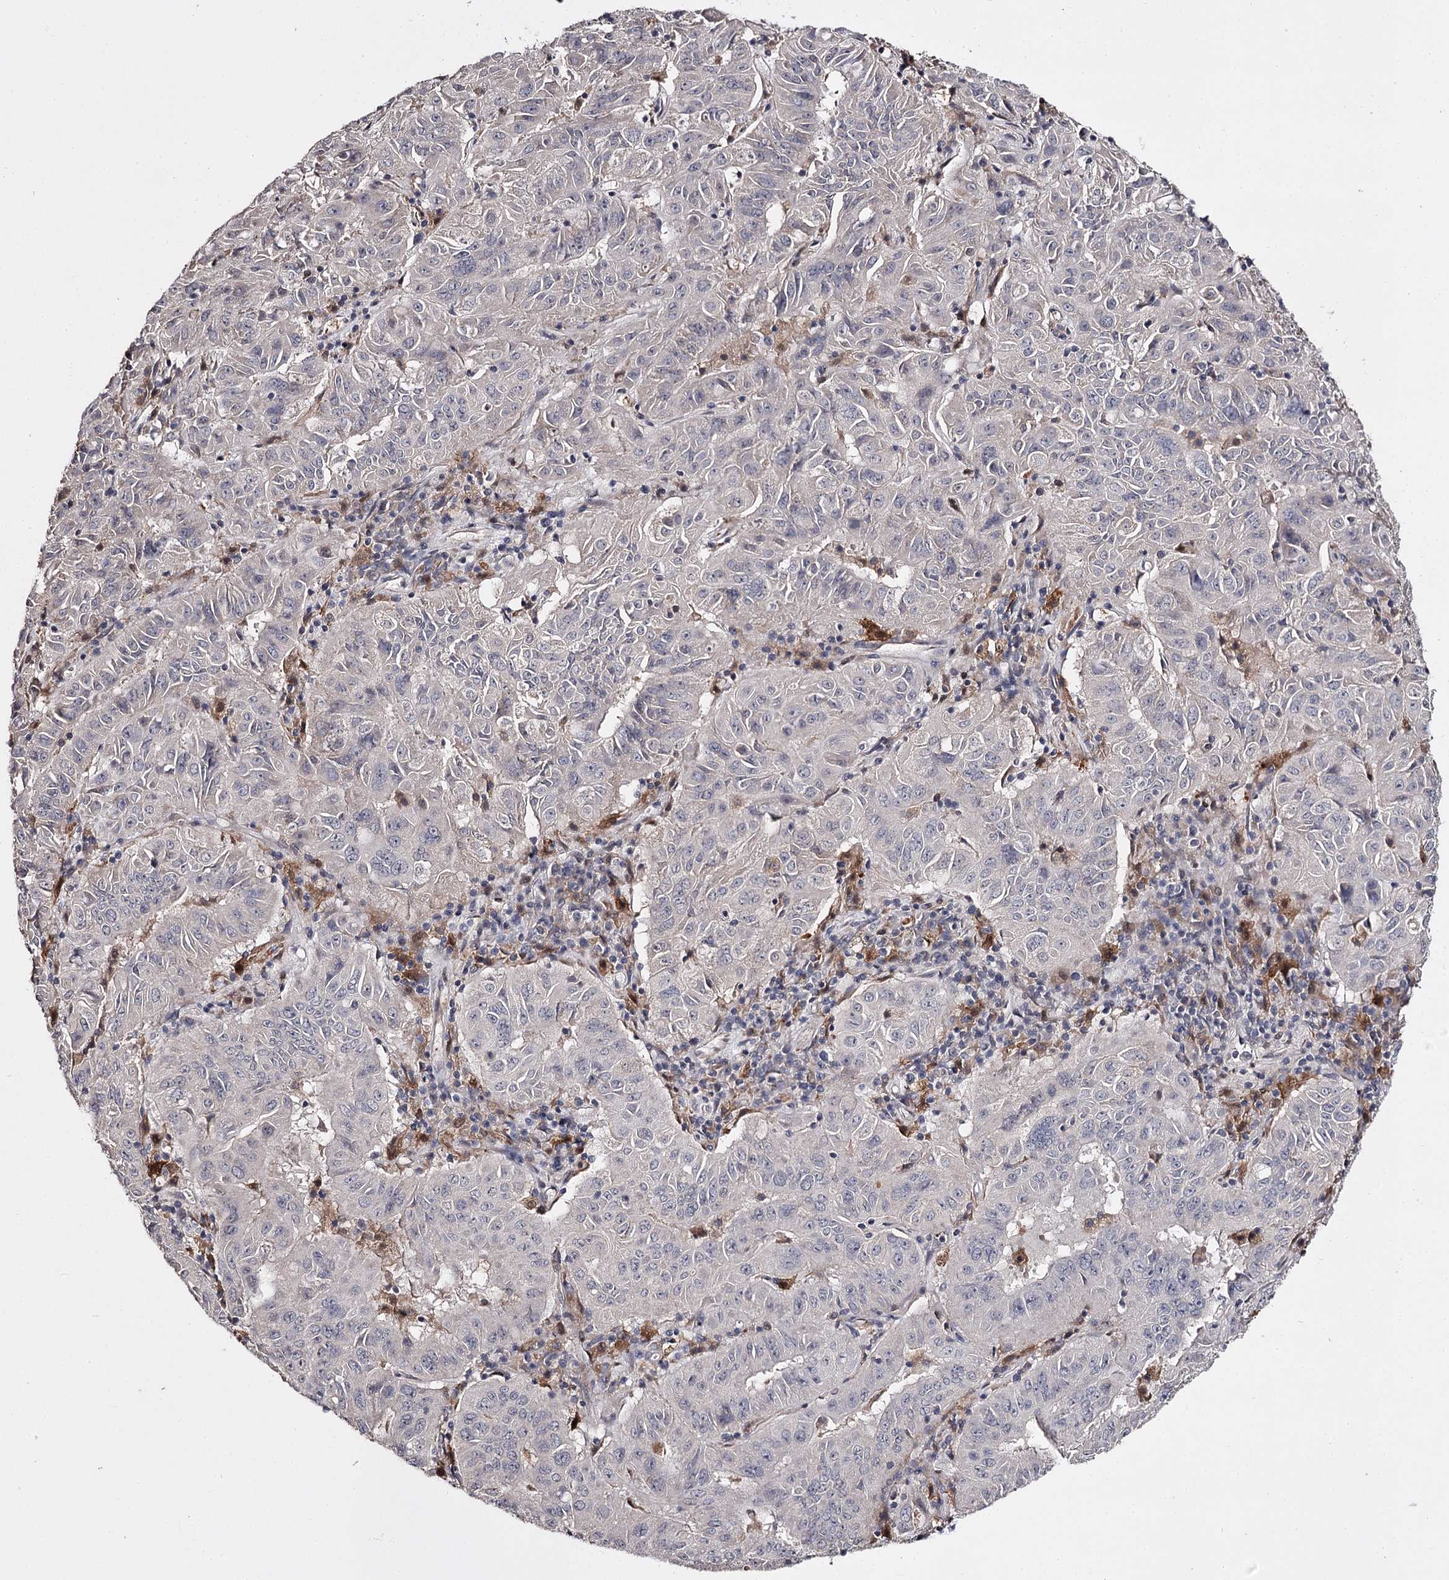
{"staining": {"intensity": "negative", "quantity": "none", "location": "none"}, "tissue": "pancreatic cancer", "cell_type": "Tumor cells", "image_type": "cancer", "snomed": [{"axis": "morphology", "description": "Adenocarcinoma, NOS"}, {"axis": "topography", "description": "Pancreas"}], "caption": "DAB immunohistochemical staining of adenocarcinoma (pancreatic) exhibits no significant staining in tumor cells.", "gene": "SLC32A1", "patient": {"sex": "male", "age": 63}}